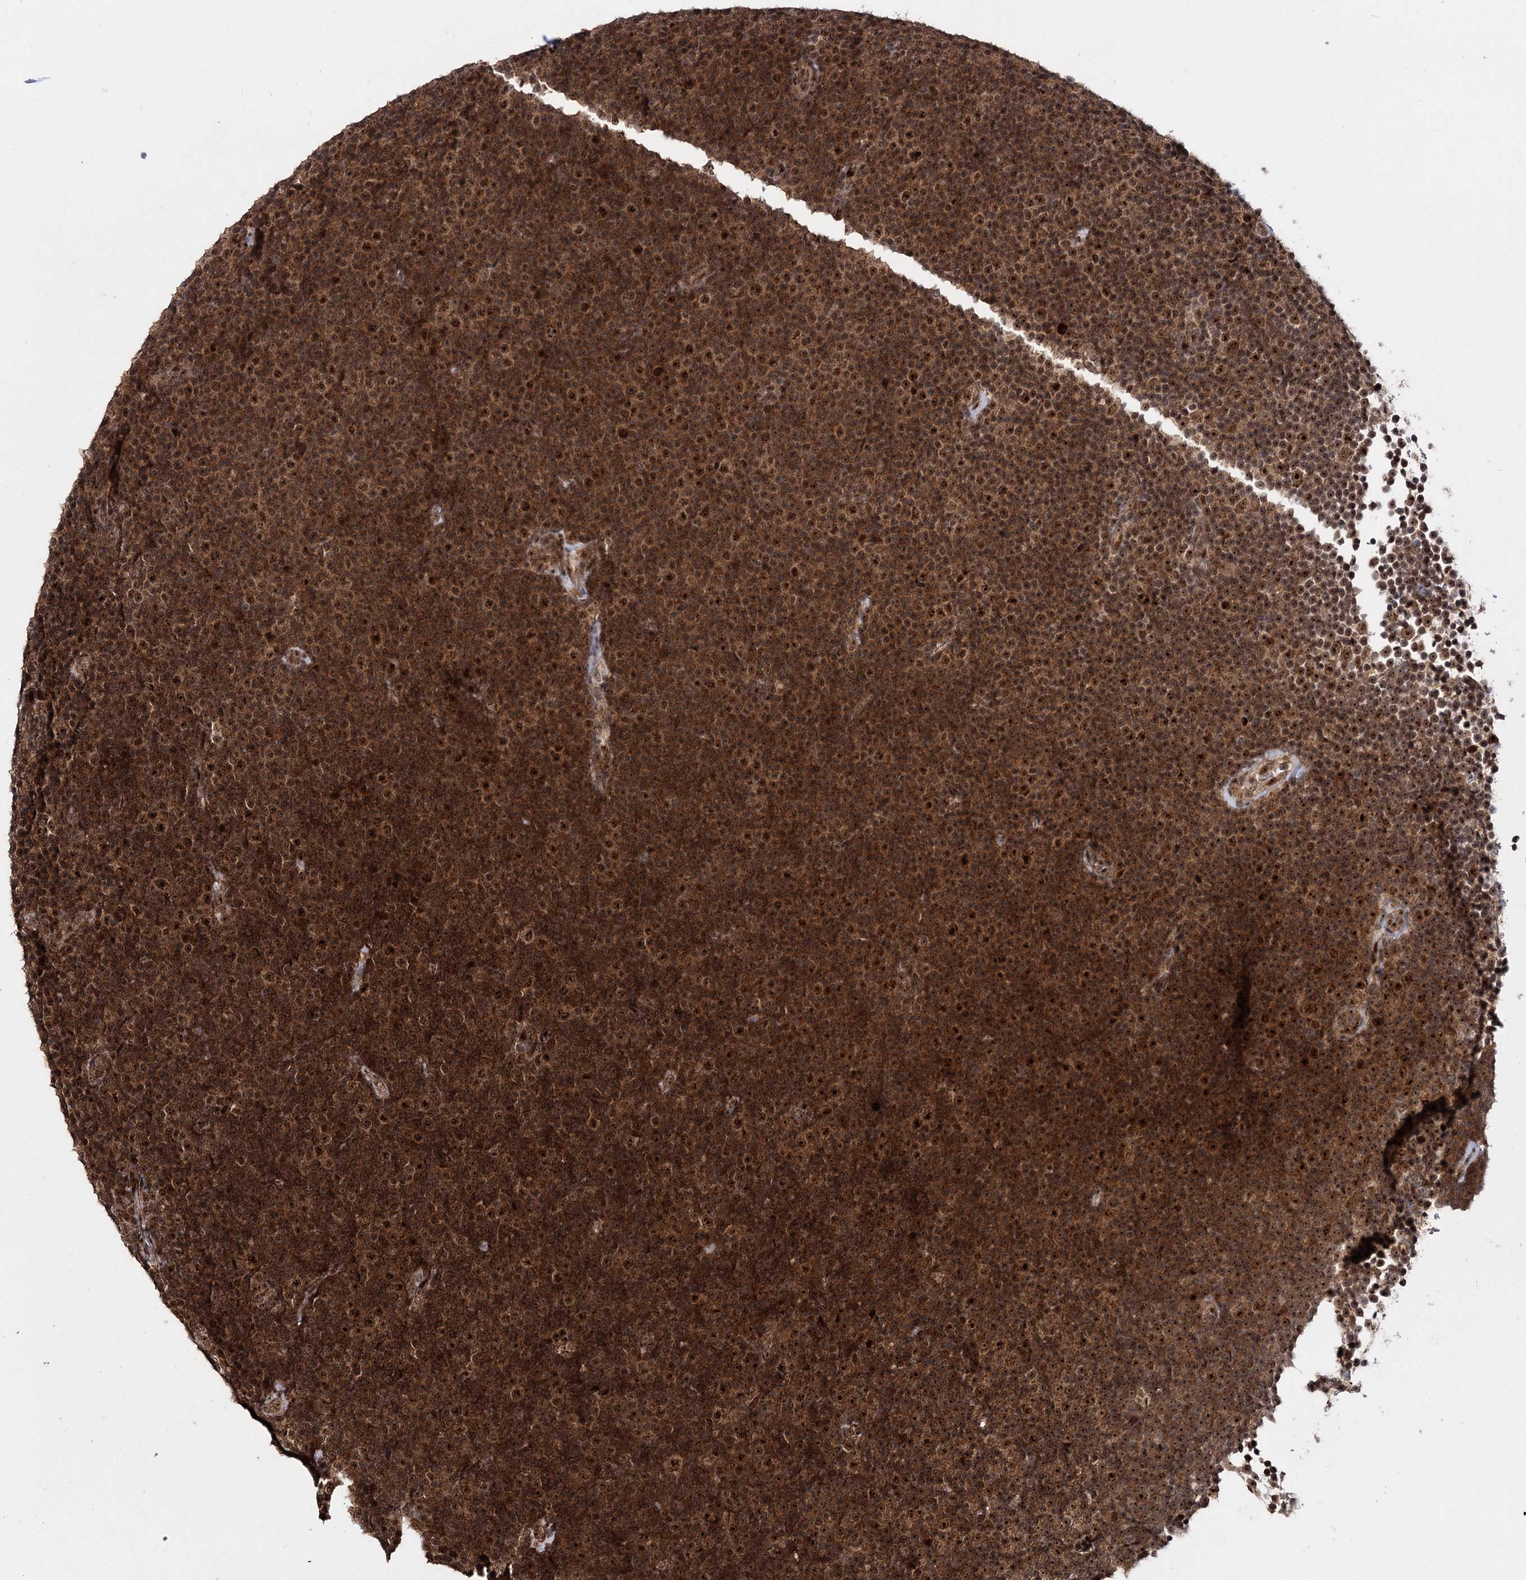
{"staining": {"intensity": "strong", "quantity": ">75%", "location": "cytoplasmic/membranous,nuclear"}, "tissue": "lymphoma", "cell_type": "Tumor cells", "image_type": "cancer", "snomed": [{"axis": "morphology", "description": "Malignant lymphoma, non-Hodgkin's type, Low grade"}, {"axis": "topography", "description": "Lymph node"}], "caption": "Protein analysis of low-grade malignant lymphoma, non-Hodgkin's type tissue reveals strong cytoplasmic/membranous and nuclear expression in about >75% of tumor cells.", "gene": "MKNK2", "patient": {"sex": "female", "age": 67}}